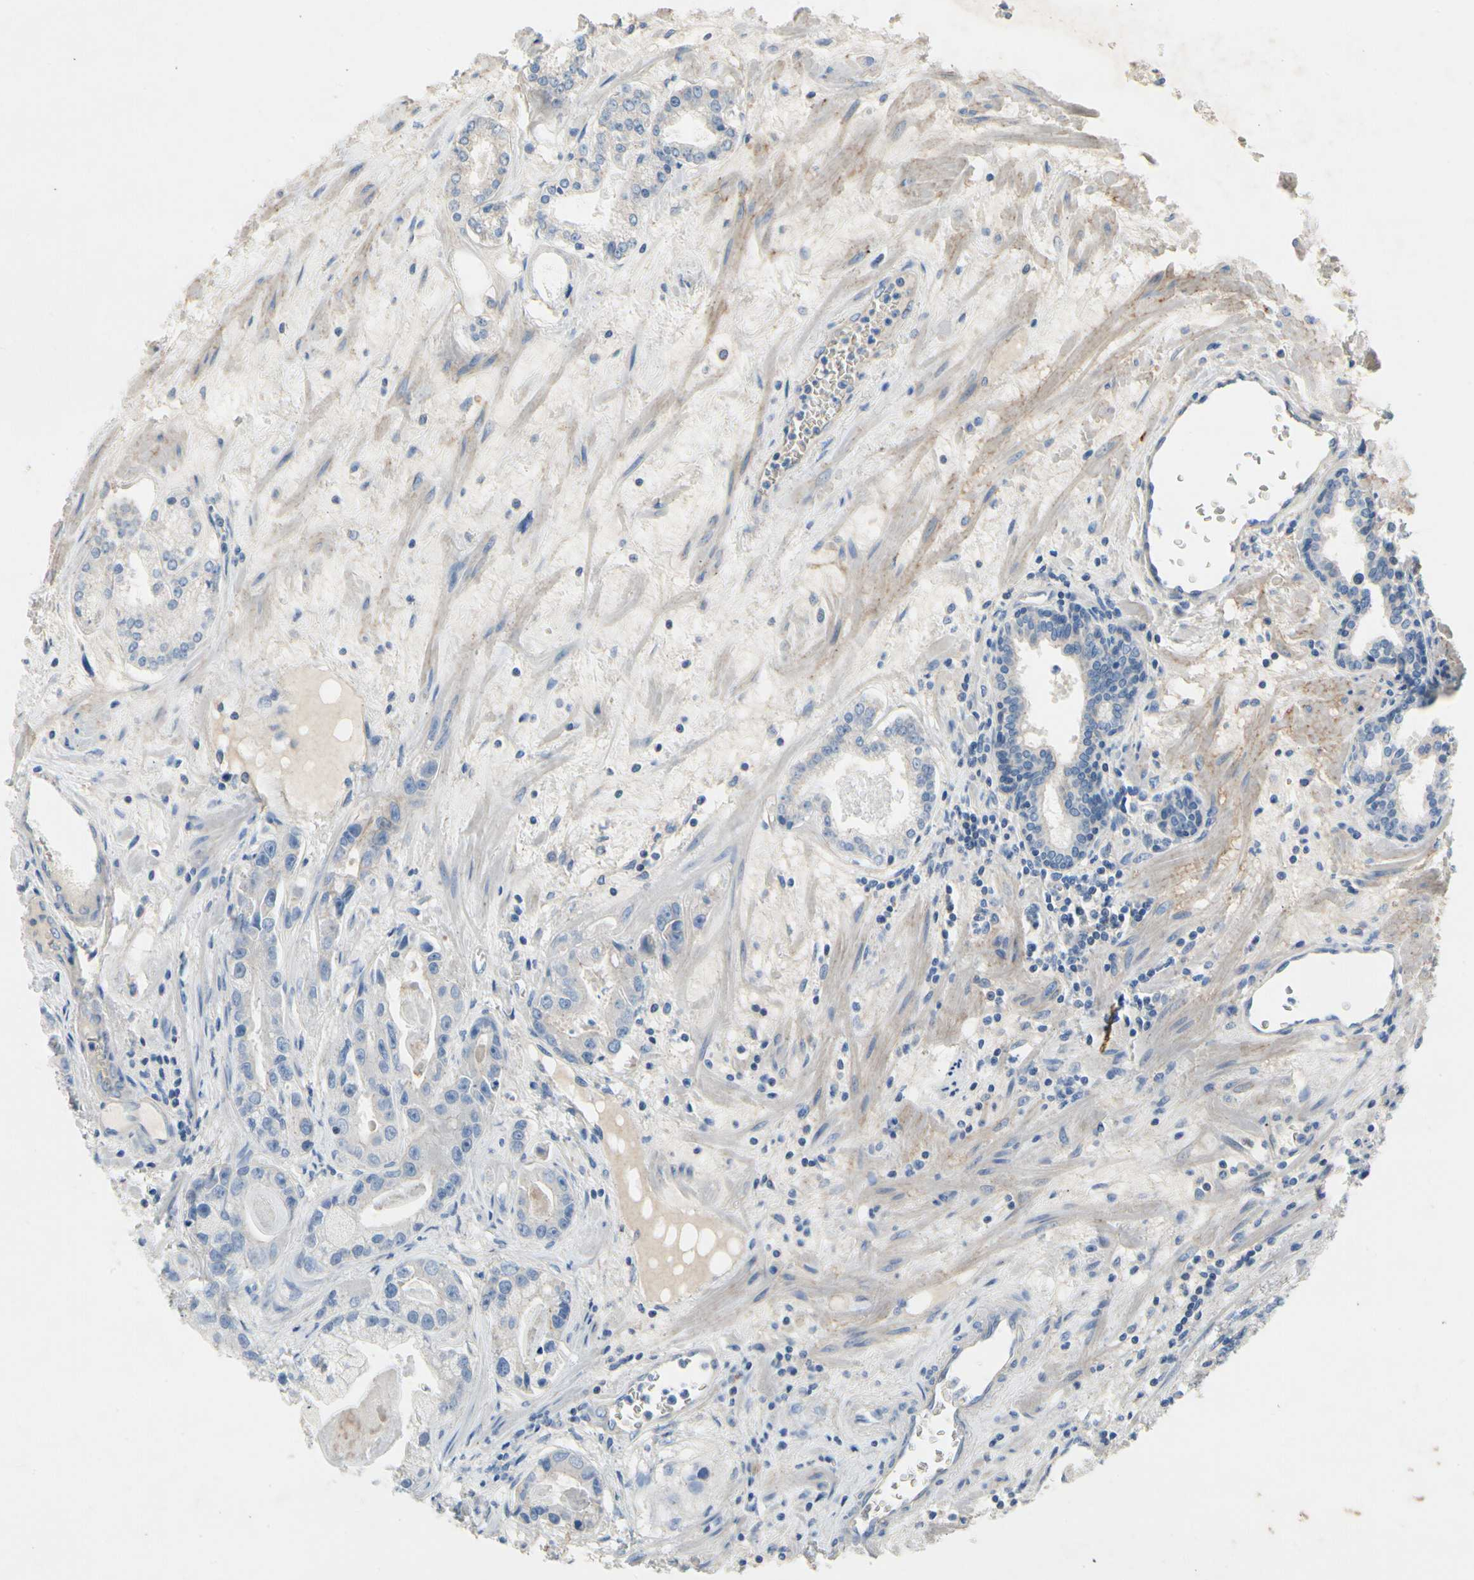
{"staining": {"intensity": "weak", "quantity": "<25%", "location": "cytoplasmic/membranous"}, "tissue": "prostate cancer", "cell_type": "Tumor cells", "image_type": "cancer", "snomed": [{"axis": "morphology", "description": "Adenocarcinoma, Low grade"}, {"axis": "topography", "description": "Prostate"}], "caption": "Image shows no significant protein staining in tumor cells of prostate cancer. Nuclei are stained in blue.", "gene": "CA14", "patient": {"sex": "male", "age": 59}}